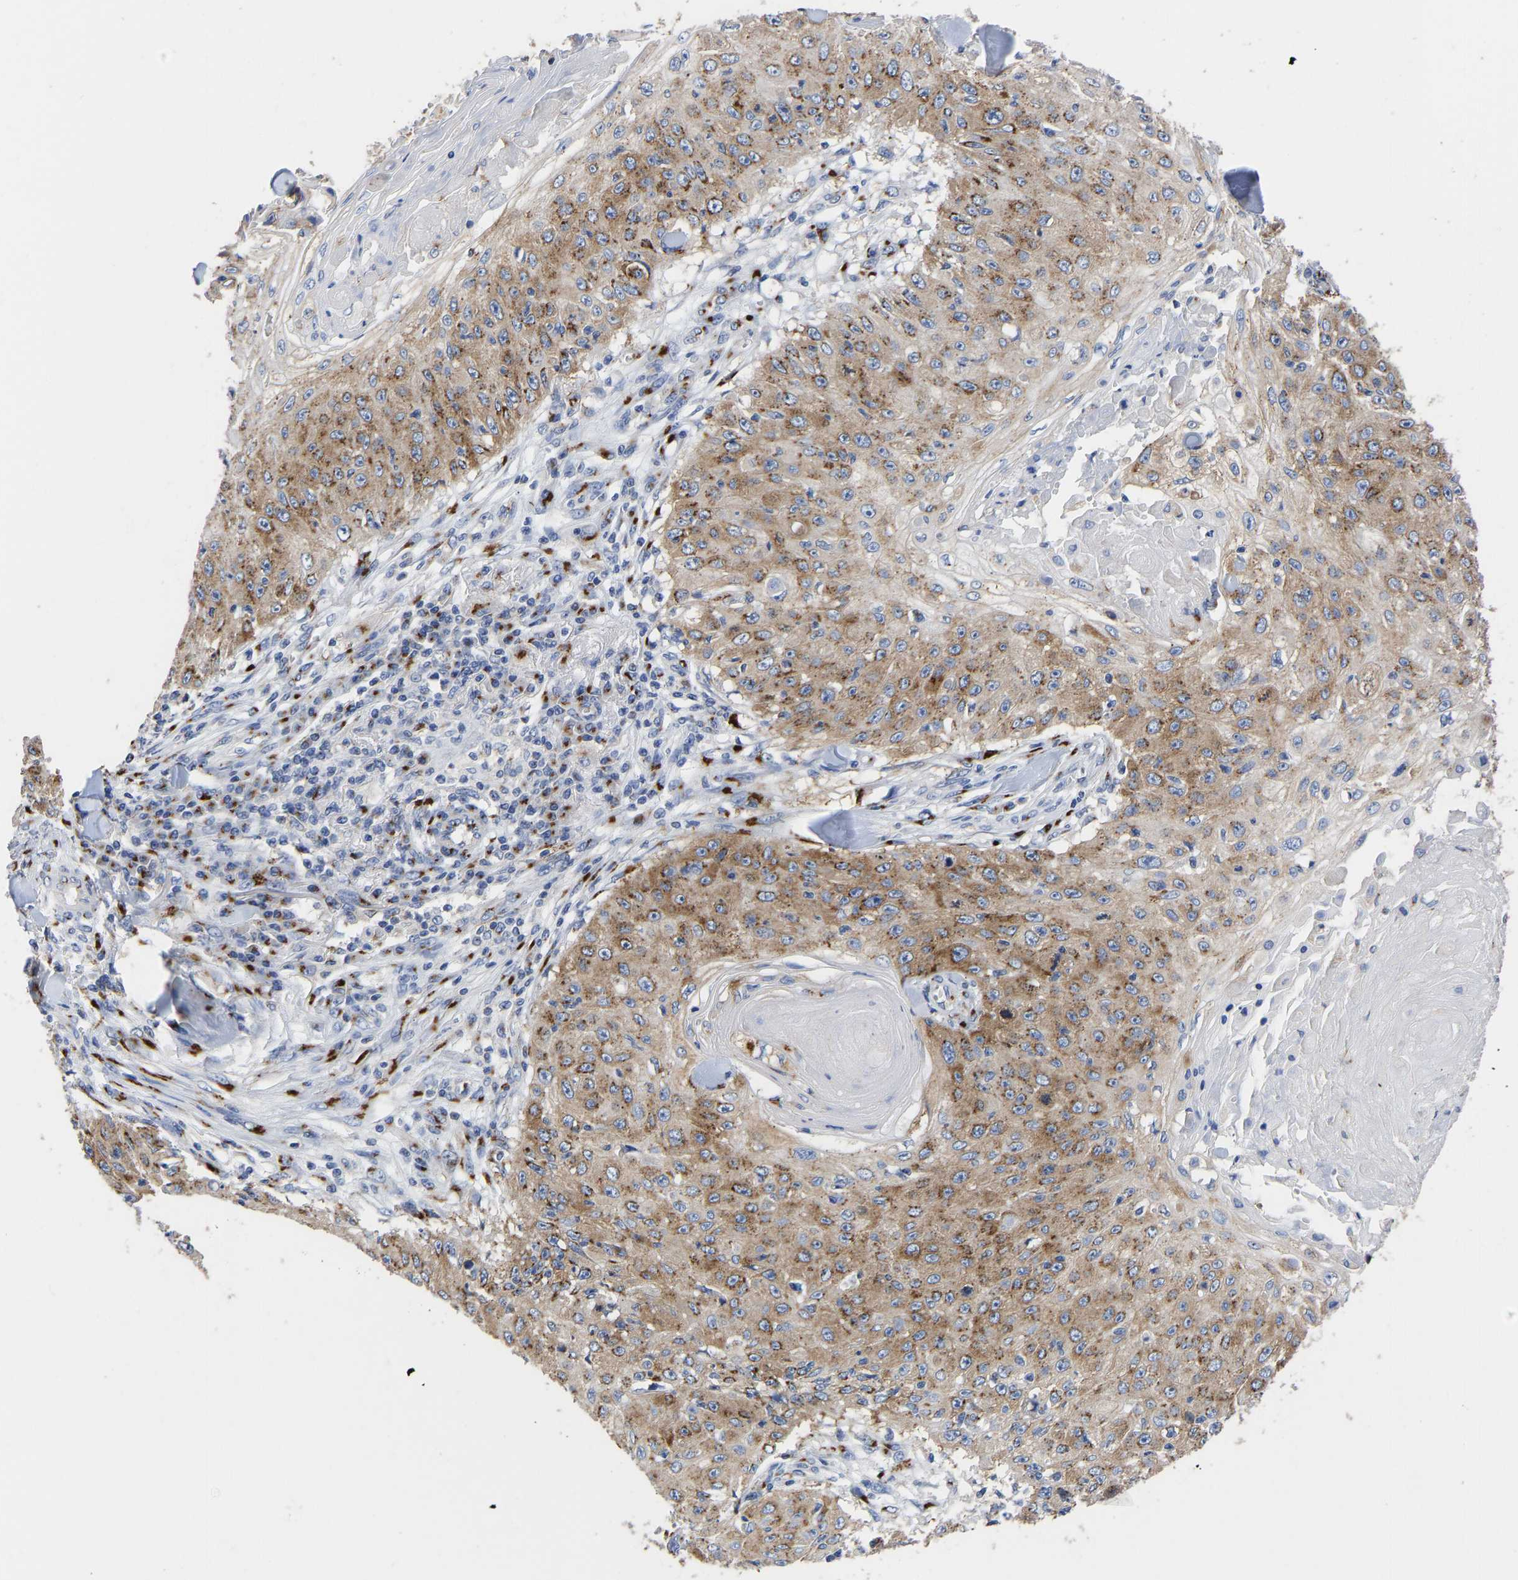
{"staining": {"intensity": "moderate", "quantity": ">75%", "location": "cytoplasmic/membranous"}, "tissue": "skin cancer", "cell_type": "Tumor cells", "image_type": "cancer", "snomed": [{"axis": "morphology", "description": "Squamous cell carcinoma, NOS"}, {"axis": "topography", "description": "Skin"}], "caption": "Tumor cells show medium levels of moderate cytoplasmic/membranous expression in approximately >75% of cells in human skin cancer.", "gene": "TMEM87A", "patient": {"sex": "male", "age": 86}}